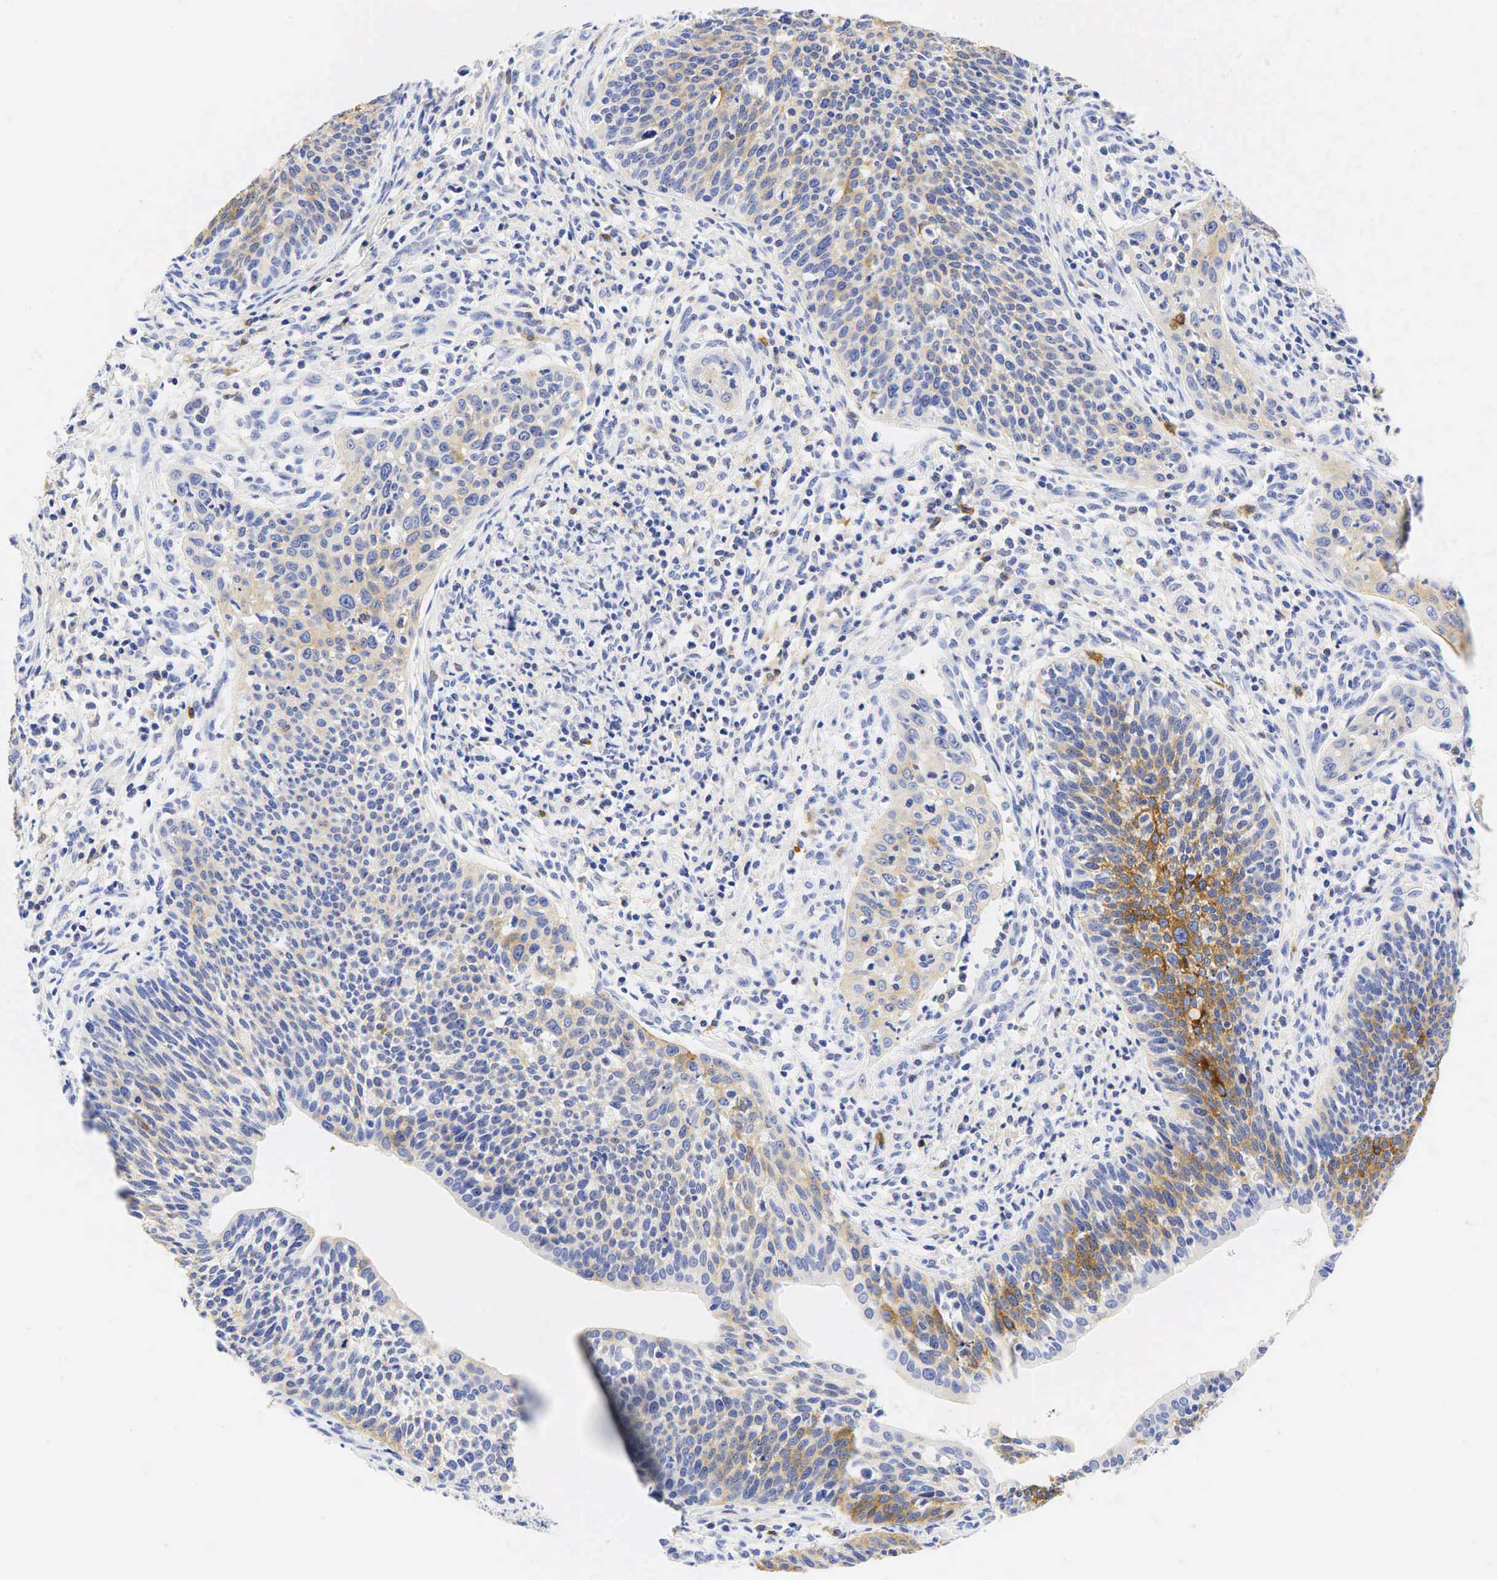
{"staining": {"intensity": "moderate", "quantity": "25%-75%", "location": "cytoplasmic/membranous"}, "tissue": "cervical cancer", "cell_type": "Tumor cells", "image_type": "cancer", "snomed": [{"axis": "morphology", "description": "Squamous cell carcinoma, NOS"}, {"axis": "topography", "description": "Cervix"}], "caption": "Protein staining of cervical squamous cell carcinoma tissue reveals moderate cytoplasmic/membranous expression in about 25%-75% of tumor cells.", "gene": "TNFRSF8", "patient": {"sex": "female", "age": 41}}